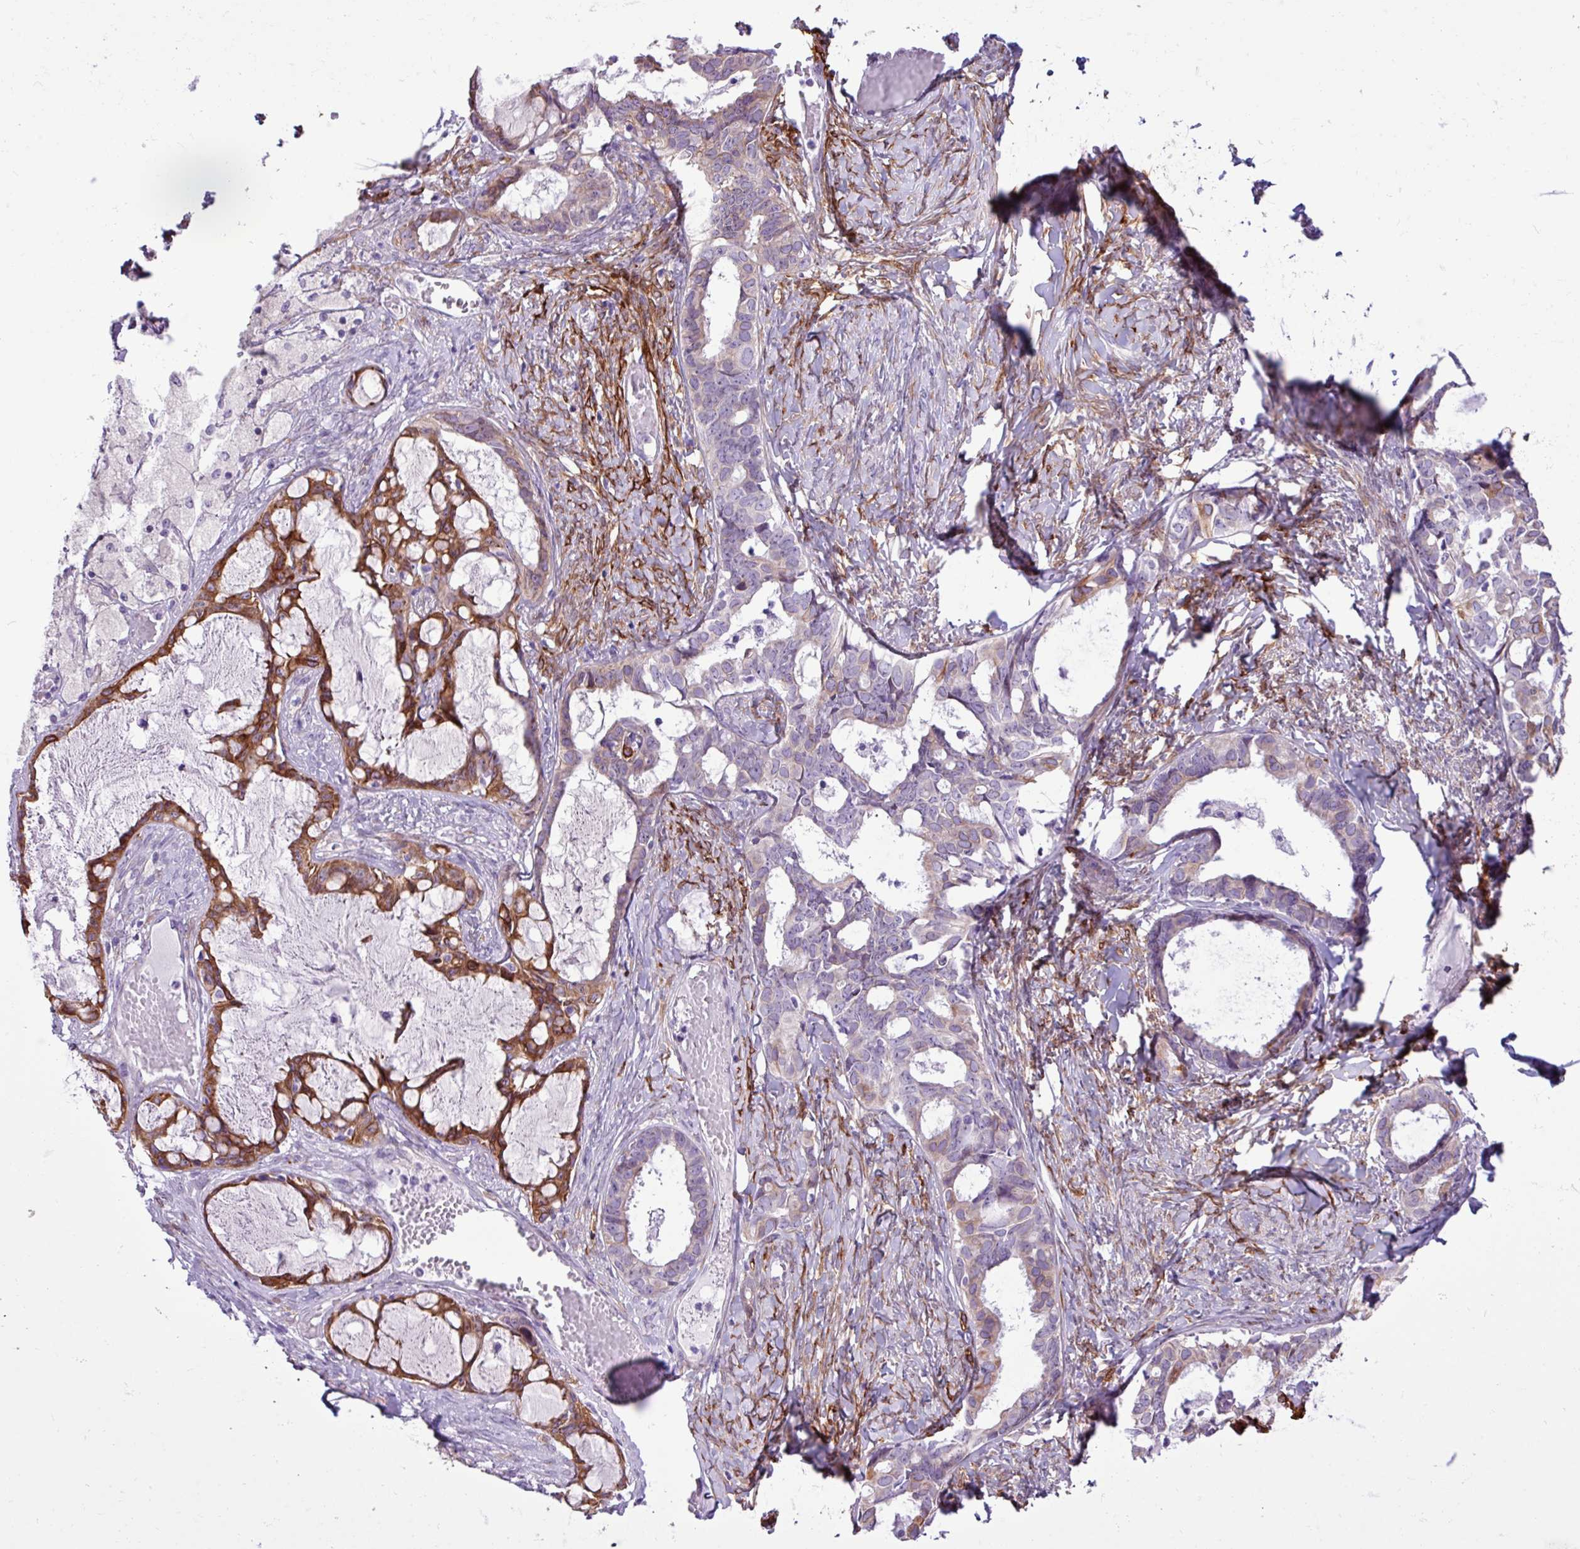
{"staining": {"intensity": "strong", "quantity": "<25%", "location": "cytoplasmic/membranous"}, "tissue": "ovarian cancer", "cell_type": "Tumor cells", "image_type": "cancer", "snomed": [{"axis": "morphology", "description": "Cystadenocarcinoma, serous, NOS"}, {"axis": "topography", "description": "Ovary"}], "caption": "Immunohistochemical staining of human ovarian cancer exhibits medium levels of strong cytoplasmic/membranous positivity in about <25% of tumor cells.", "gene": "SLC38A1", "patient": {"sex": "female", "age": 69}}